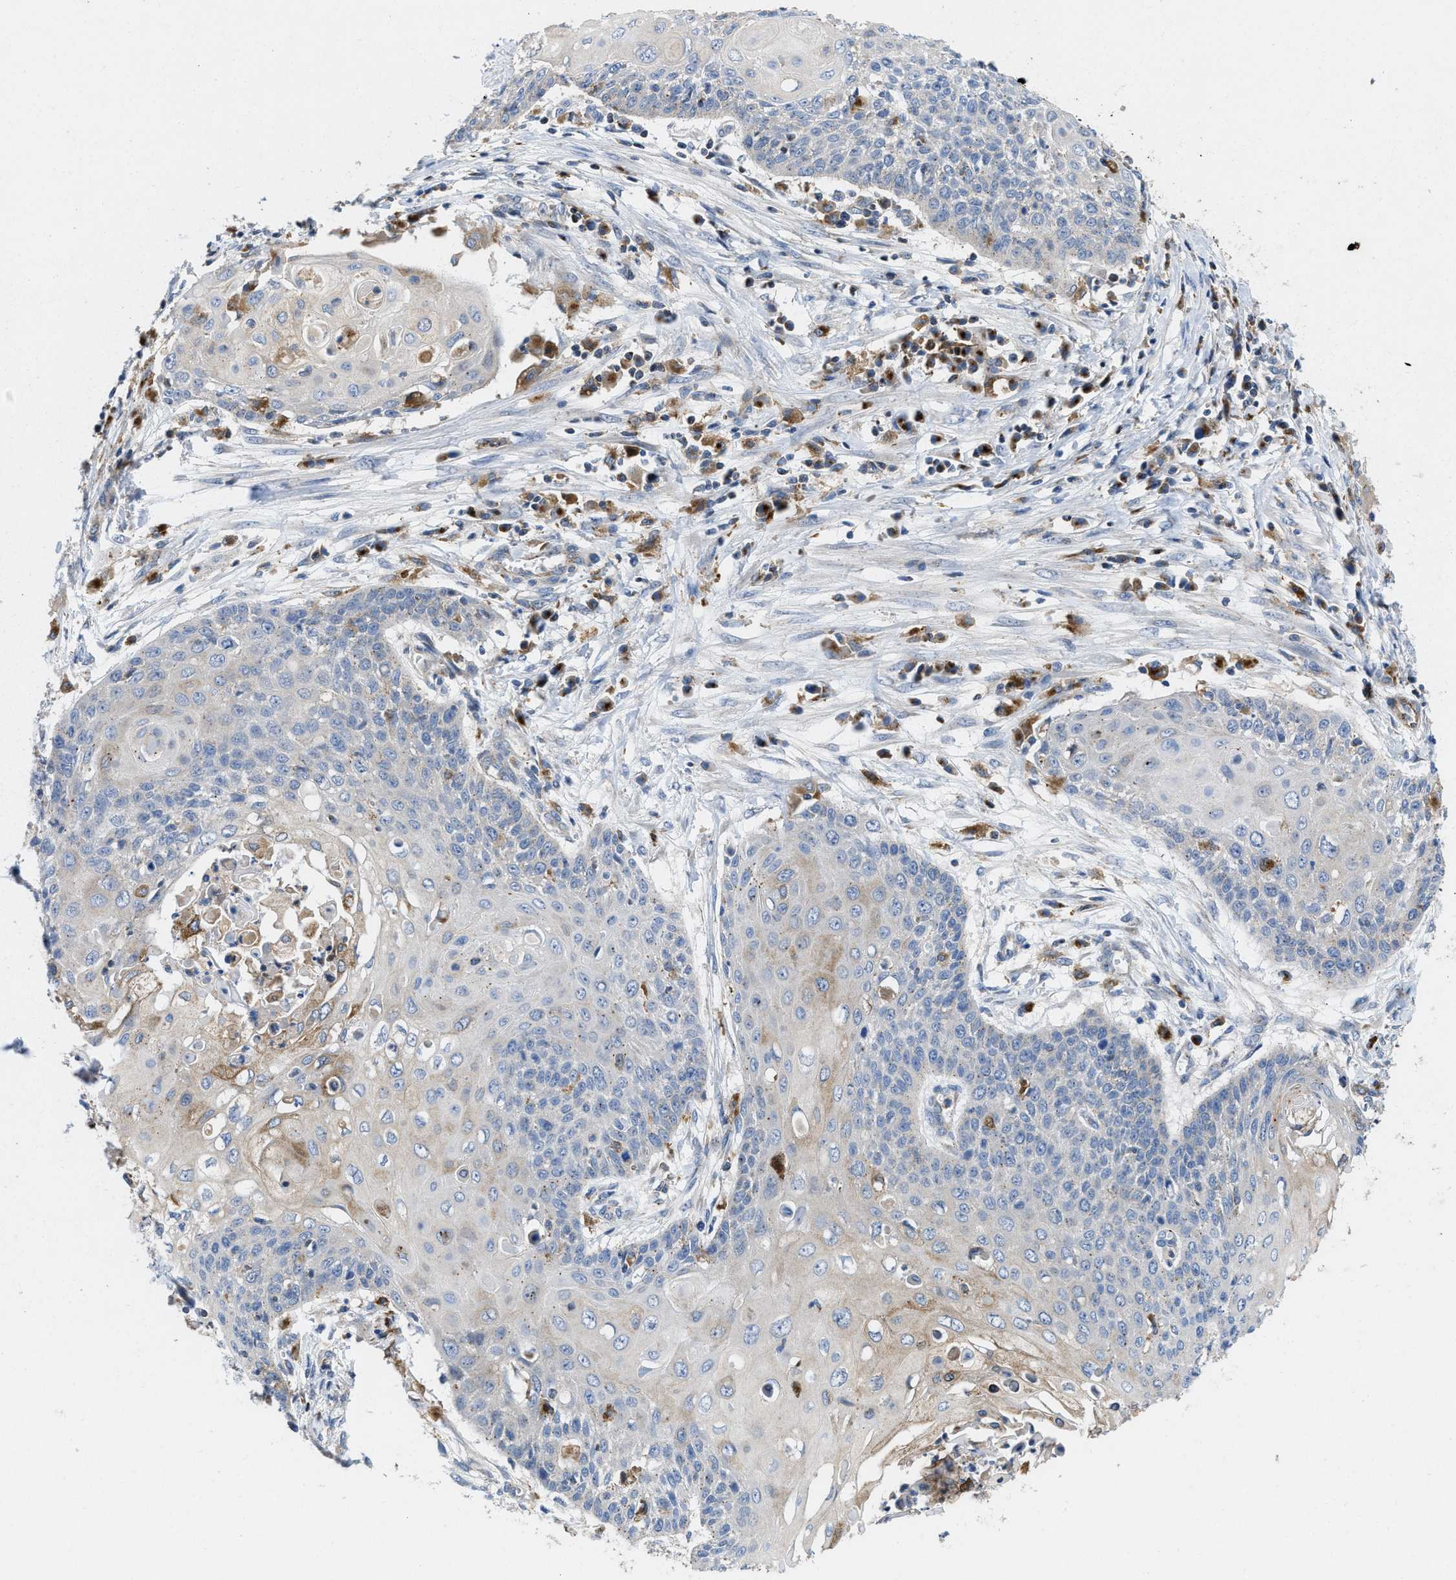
{"staining": {"intensity": "weak", "quantity": "<25%", "location": "cytoplasmic/membranous"}, "tissue": "cervical cancer", "cell_type": "Tumor cells", "image_type": "cancer", "snomed": [{"axis": "morphology", "description": "Squamous cell carcinoma, NOS"}, {"axis": "topography", "description": "Cervix"}], "caption": "A micrograph of cervical cancer stained for a protein displays no brown staining in tumor cells. (Stains: DAB (3,3'-diaminobenzidine) IHC with hematoxylin counter stain, Microscopy: brightfield microscopy at high magnification).", "gene": "ENPP4", "patient": {"sex": "female", "age": 39}}